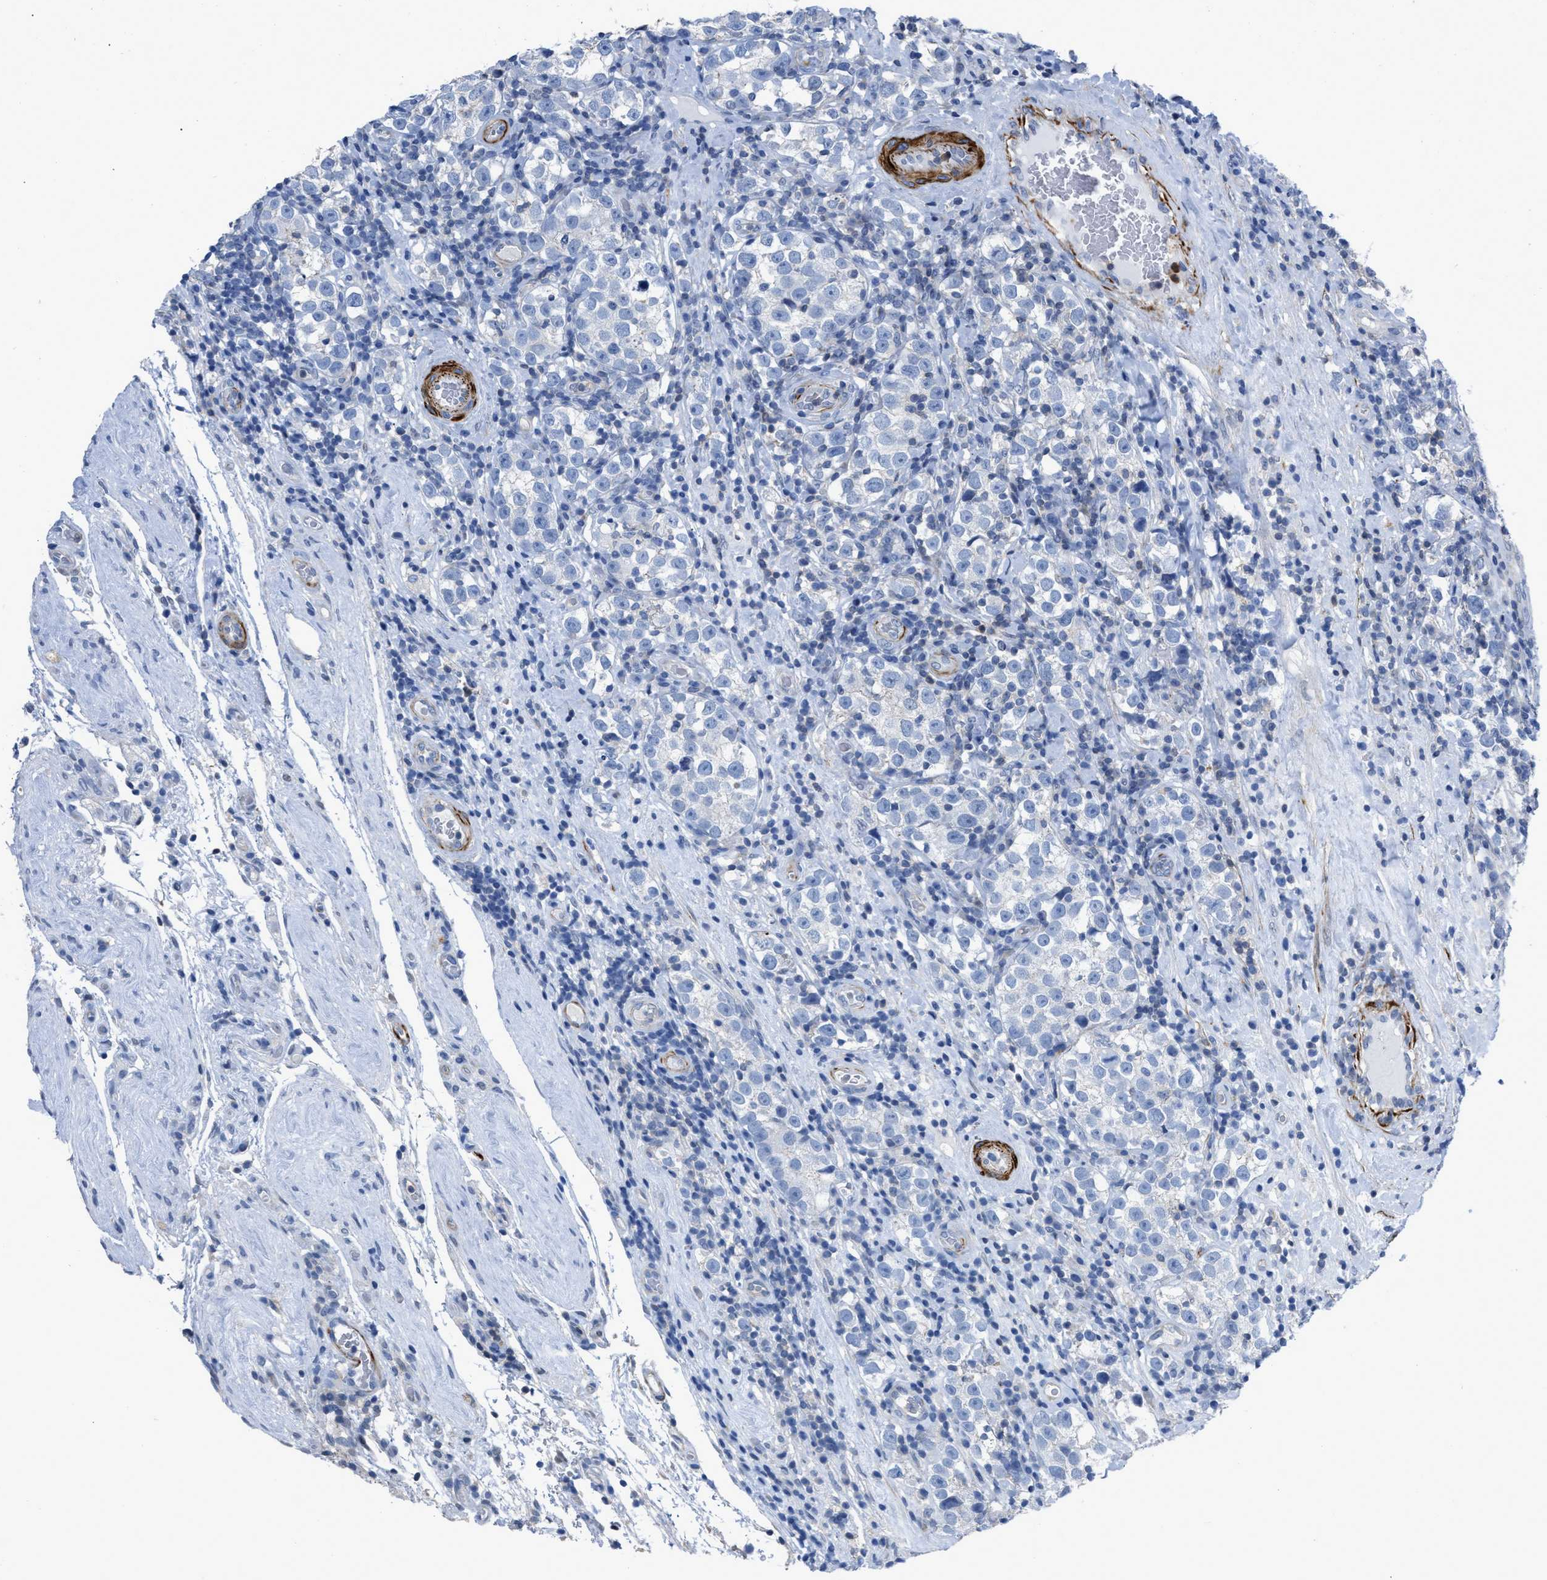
{"staining": {"intensity": "negative", "quantity": "none", "location": "none"}, "tissue": "testis cancer", "cell_type": "Tumor cells", "image_type": "cancer", "snomed": [{"axis": "morphology", "description": "Normal tissue, NOS"}, {"axis": "morphology", "description": "Seminoma, NOS"}, {"axis": "topography", "description": "Testis"}], "caption": "High magnification brightfield microscopy of testis cancer stained with DAB (3,3'-diaminobenzidine) (brown) and counterstained with hematoxylin (blue): tumor cells show no significant positivity. (Brightfield microscopy of DAB IHC at high magnification).", "gene": "PRMT2", "patient": {"sex": "male", "age": 43}}